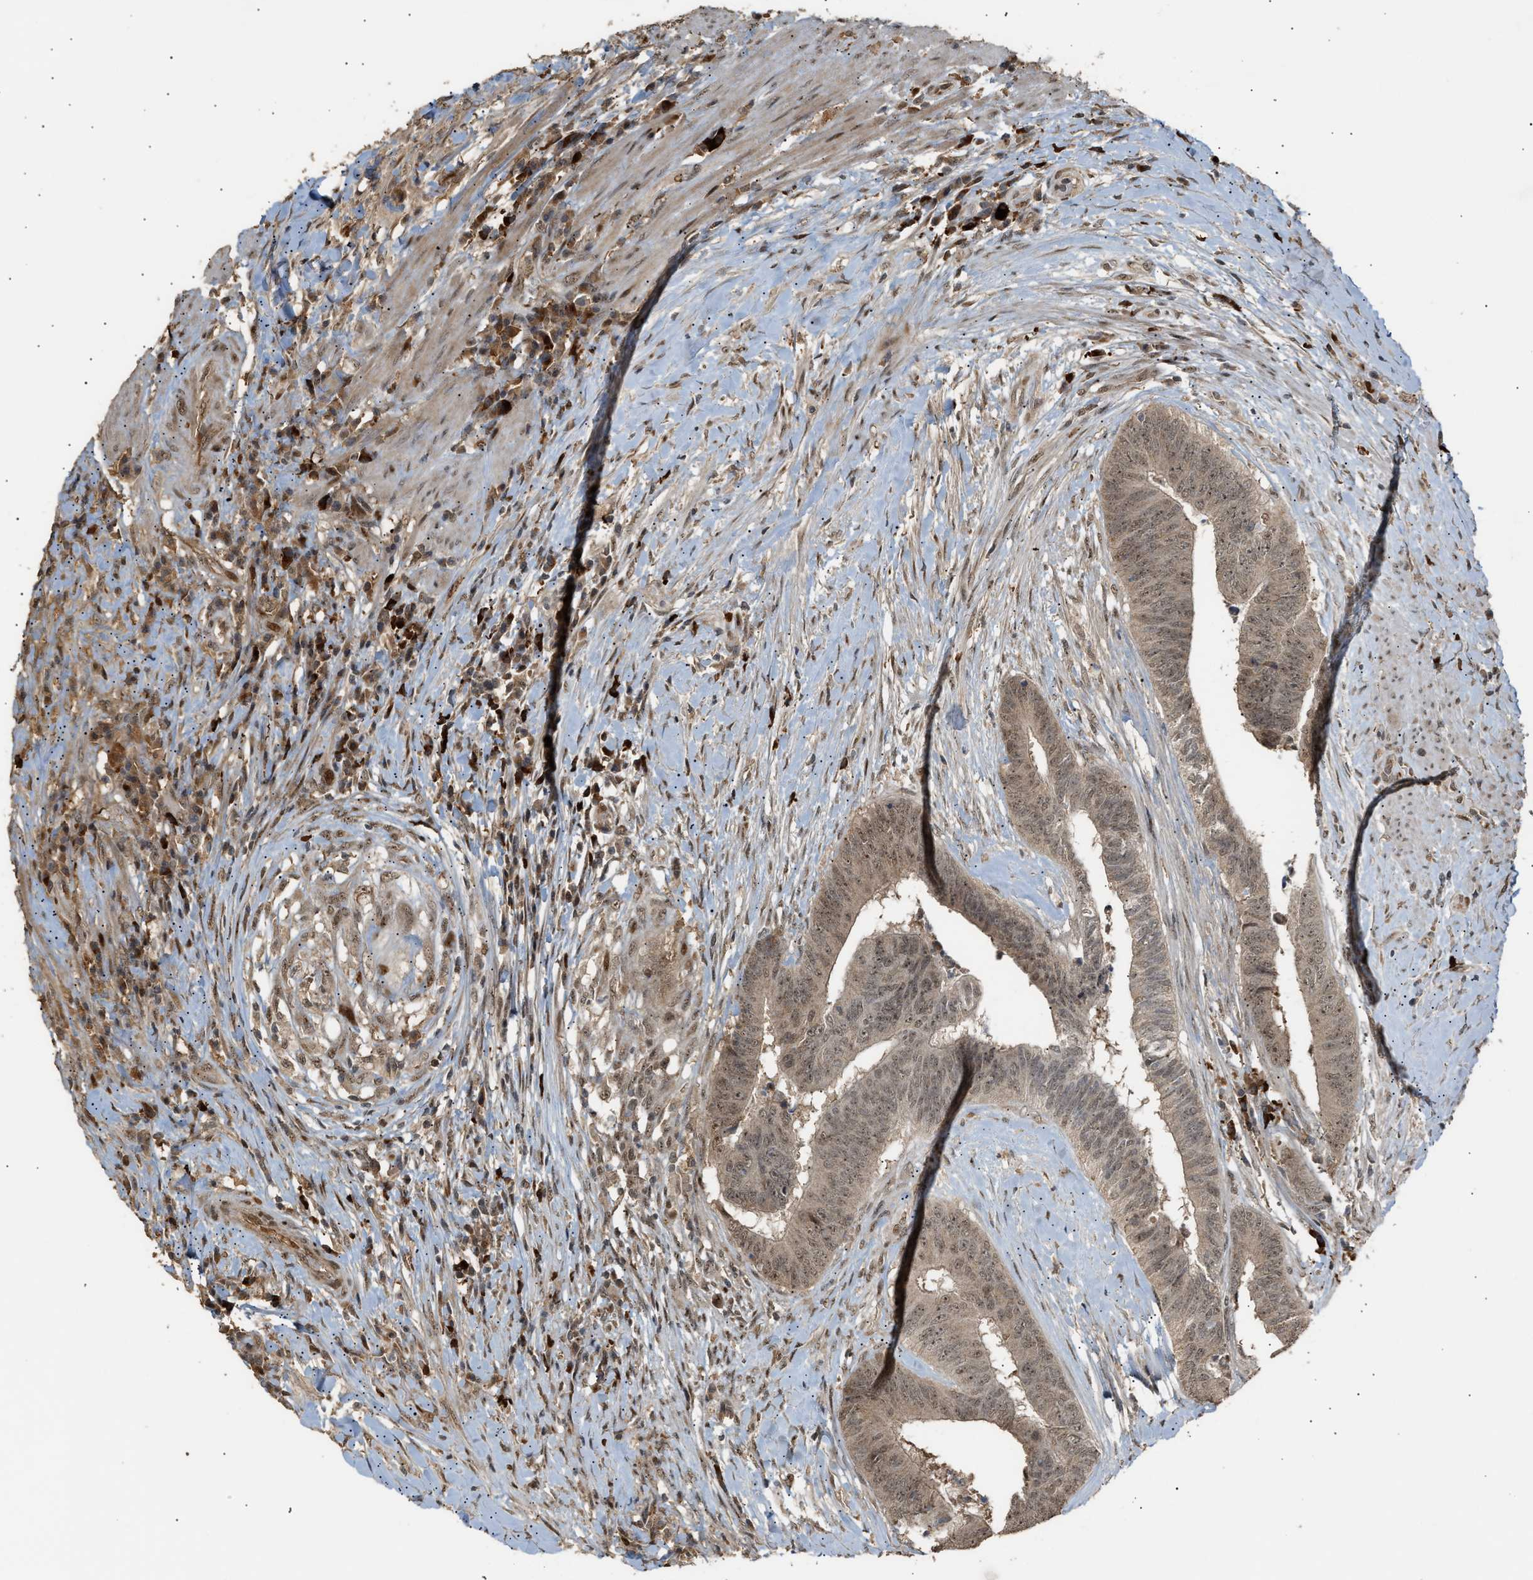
{"staining": {"intensity": "weak", "quantity": ">75%", "location": "cytoplasmic/membranous,nuclear"}, "tissue": "colorectal cancer", "cell_type": "Tumor cells", "image_type": "cancer", "snomed": [{"axis": "morphology", "description": "Adenocarcinoma, NOS"}, {"axis": "topography", "description": "Rectum"}], "caption": "Immunohistochemical staining of colorectal cancer (adenocarcinoma) displays weak cytoplasmic/membranous and nuclear protein expression in about >75% of tumor cells.", "gene": "ZFAND5", "patient": {"sex": "male", "age": 72}}